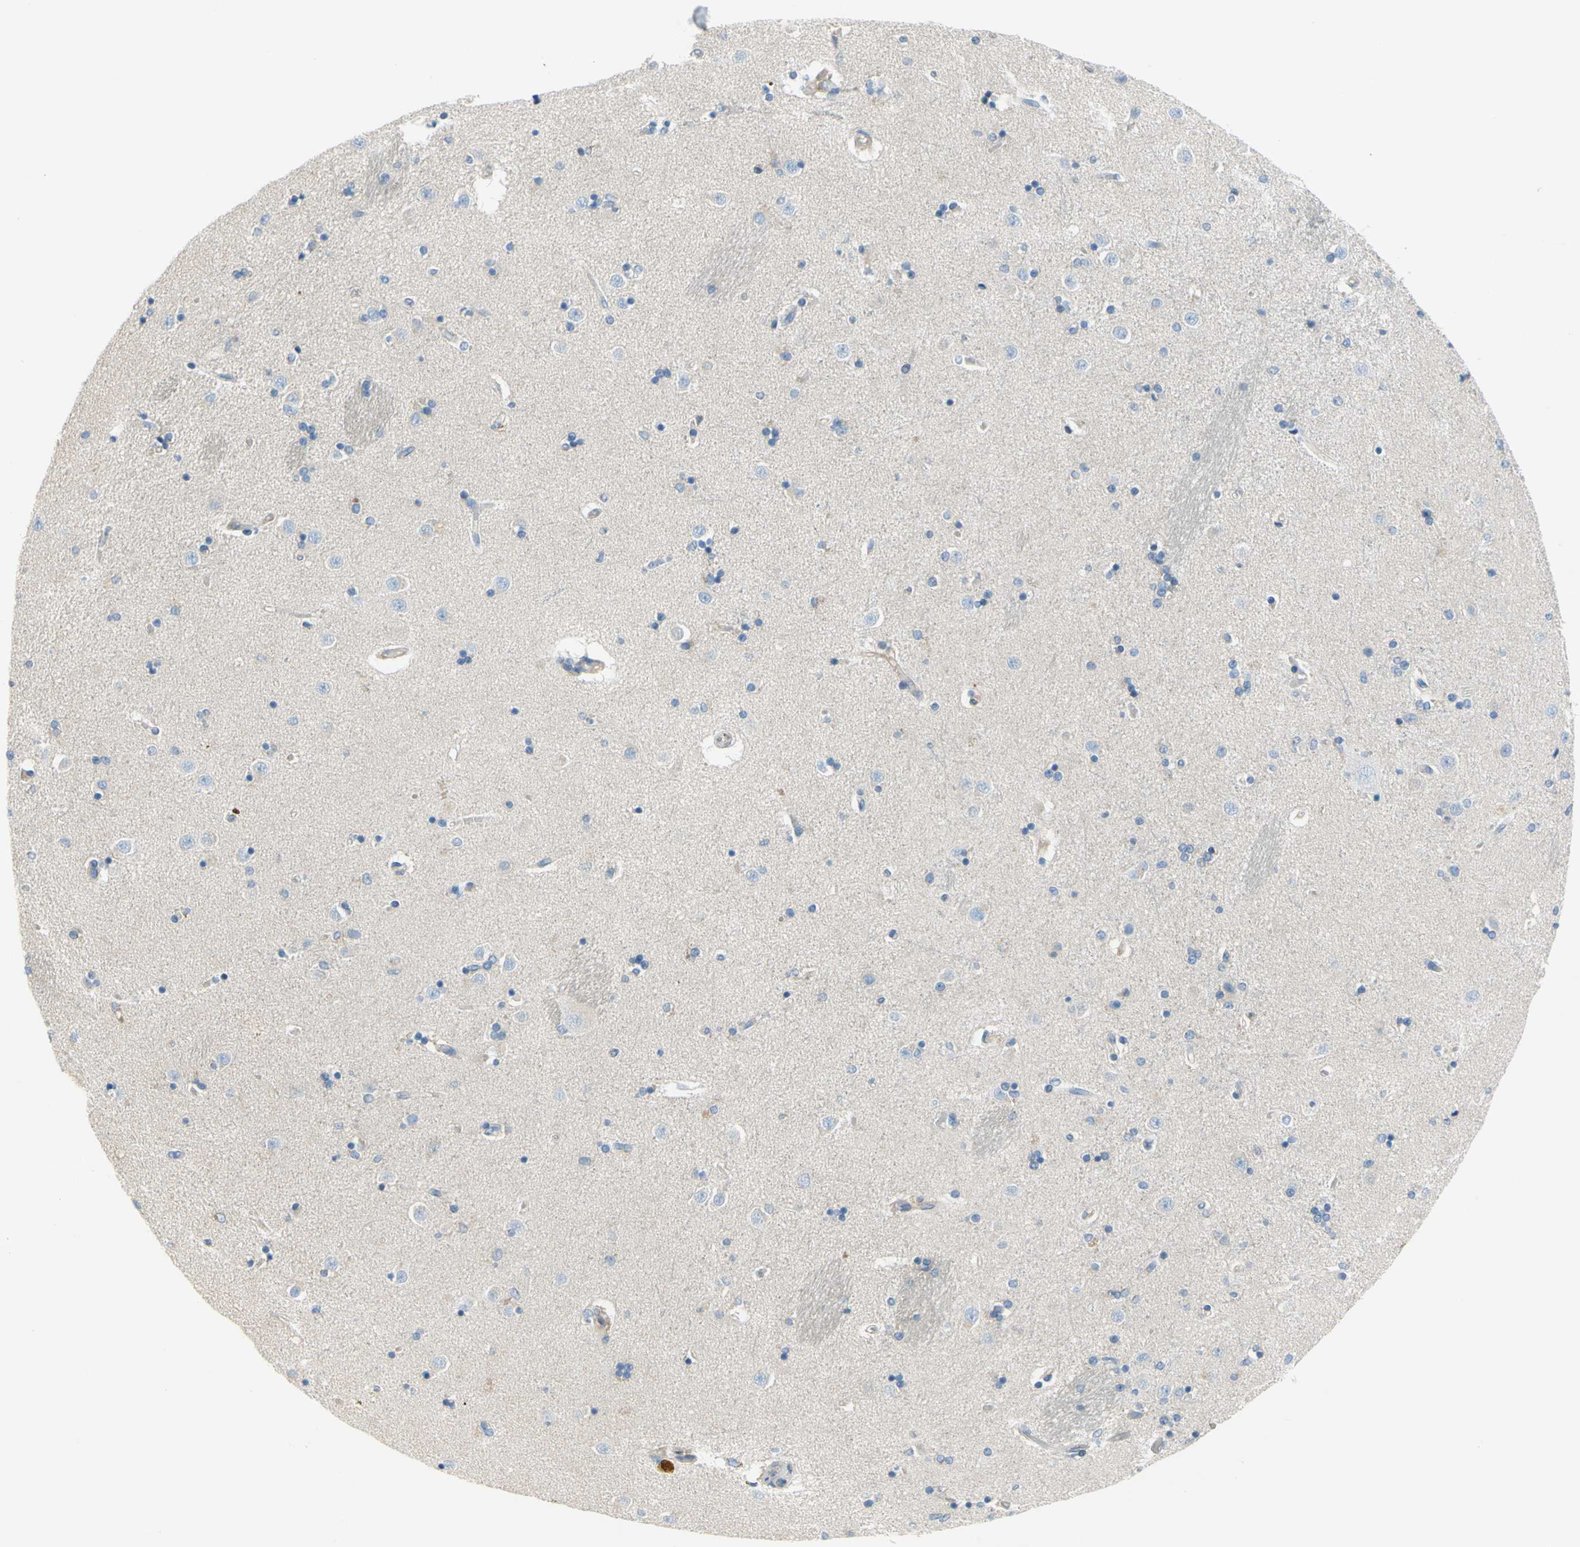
{"staining": {"intensity": "negative", "quantity": "none", "location": "none"}, "tissue": "caudate", "cell_type": "Glial cells", "image_type": "normal", "snomed": [{"axis": "morphology", "description": "Normal tissue, NOS"}, {"axis": "topography", "description": "Lateral ventricle wall"}], "caption": "DAB immunohistochemical staining of normal human caudate shows no significant expression in glial cells. (DAB (3,3'-diaminobenzidine) immunohistochemistry (IHC) with hematoxylin counter stain).", "gene": "FRMD4B", "patient": {"sex": "female", "age": 54}}